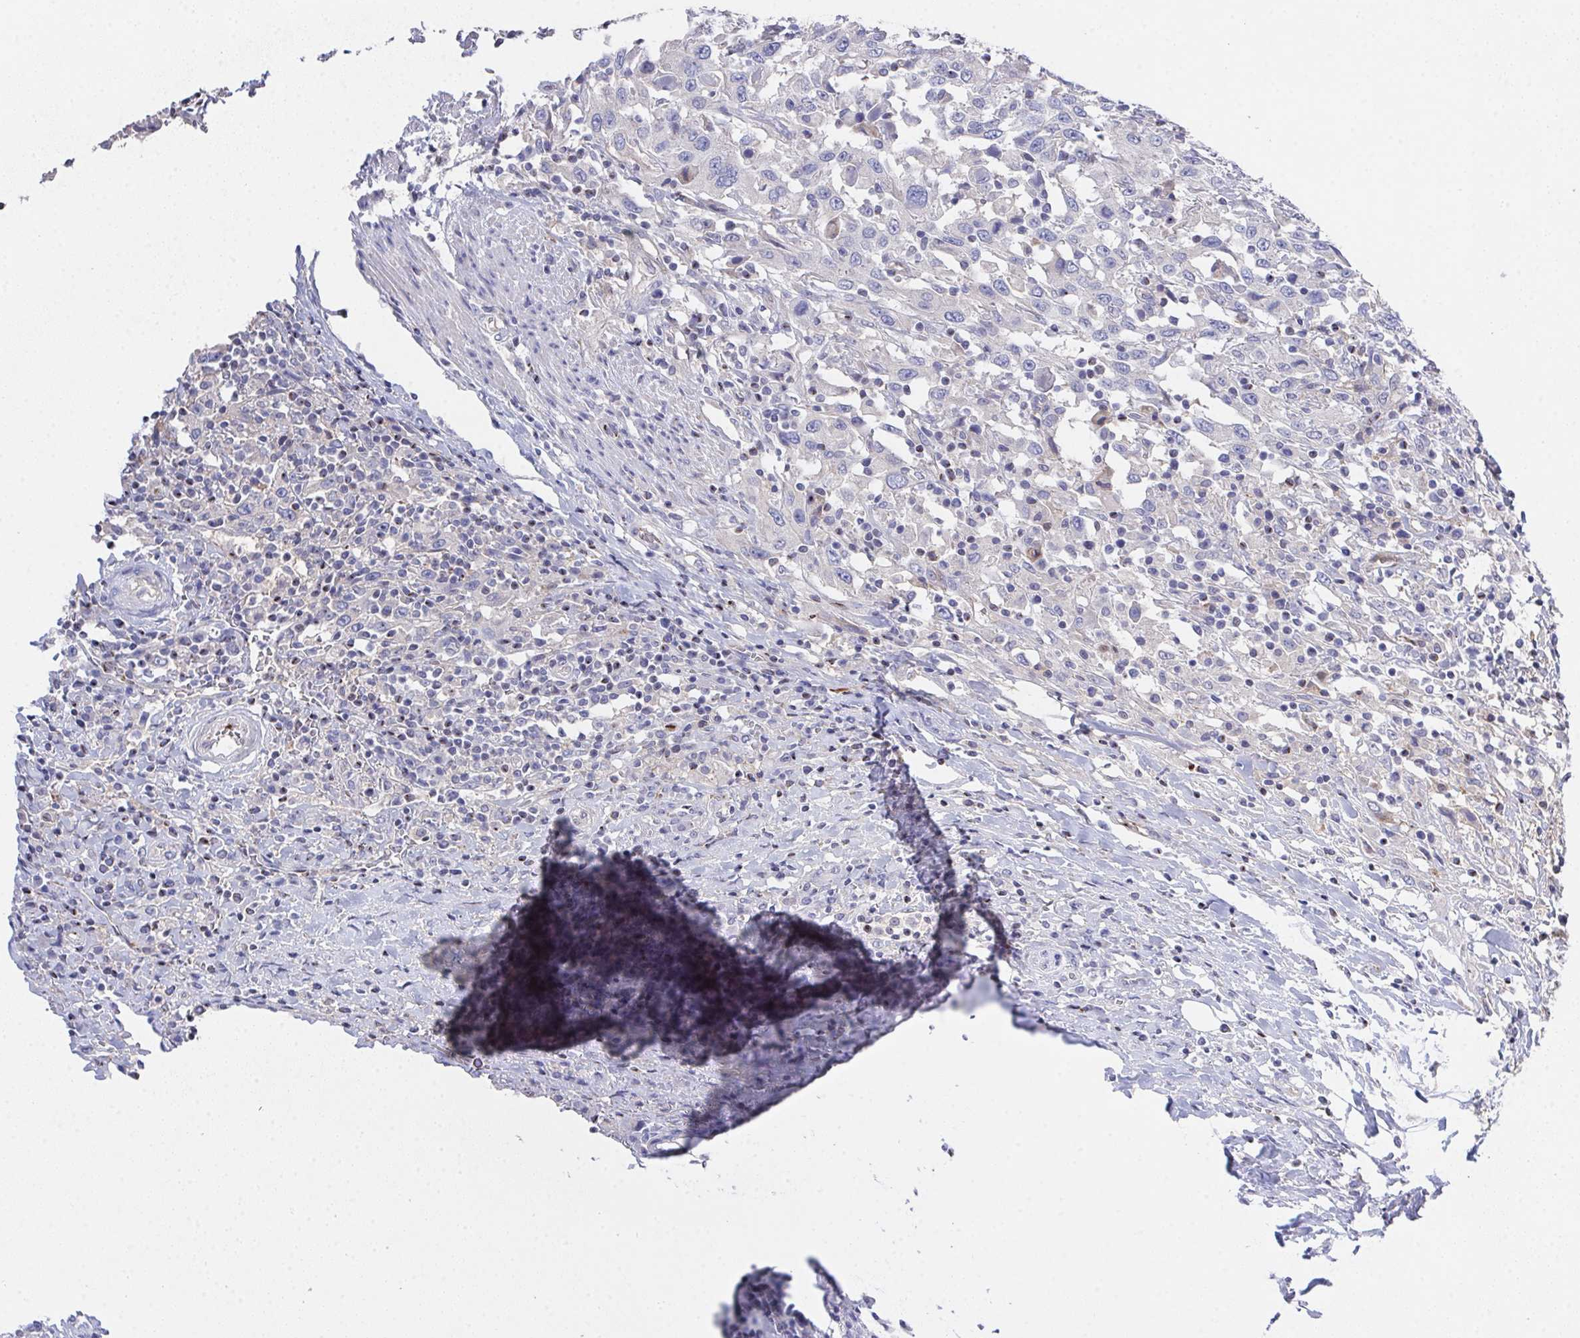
{"staining": {"intensity": "negative", "quantity": "none", "location": "none"}, "tissue": "urothelial cancer", "cell_type": "Tumor cells", "image_type": "cancer", "snomed": [{"axis": "morphology", "description": "Urothelial carcinoma, High grade"}, {"axis": "topography", "description": "Urinary bladder"}], "caption": "There is no significant staining in tumor cells of urothelial carcinoma (high-grade).", "gene": "PRG3", "patient": {"sex": "male", "age": 61}}